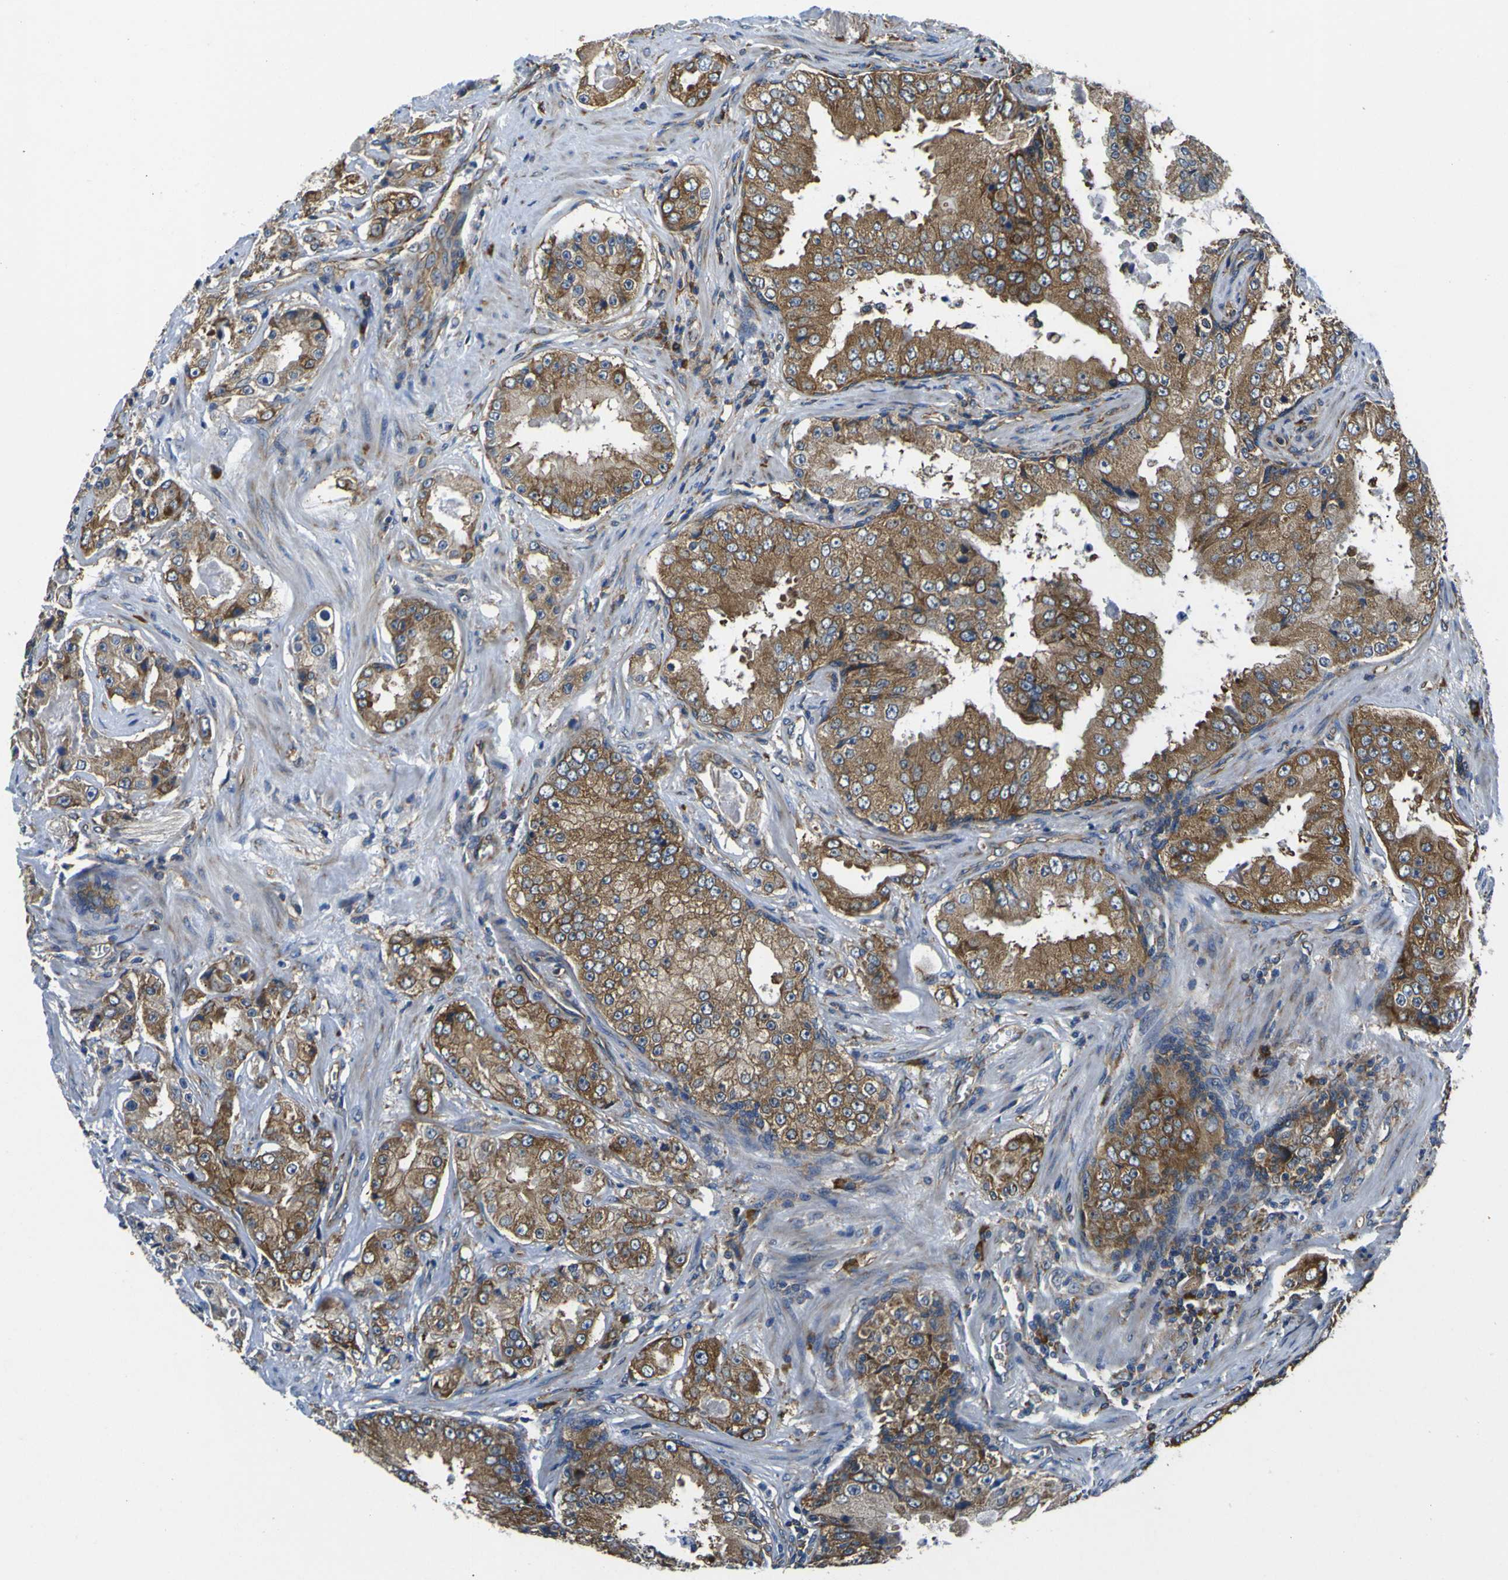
{"staining": {"intensity": "moderate", "quantity": ">75%", "location": "cytoplasmic/membranous"}, "tissue": "prostate cancer", "cell_type": "Tumor cells", "image_type": "cancer", "snomed": [{"axis": "morphology", "description": "Adenocarcinoma, High grade"}, {"axis": "topography", "description": "Prostate"}], "caption": "Immunohistochemical staining of human adenocarcinoma (high-grade) (prostate) displays moderate cytoplasmic/membranous protein expression in about >75% of tumor cells.", "gene": "RPSA", "patient": {"sex": "male", "age": 73}}